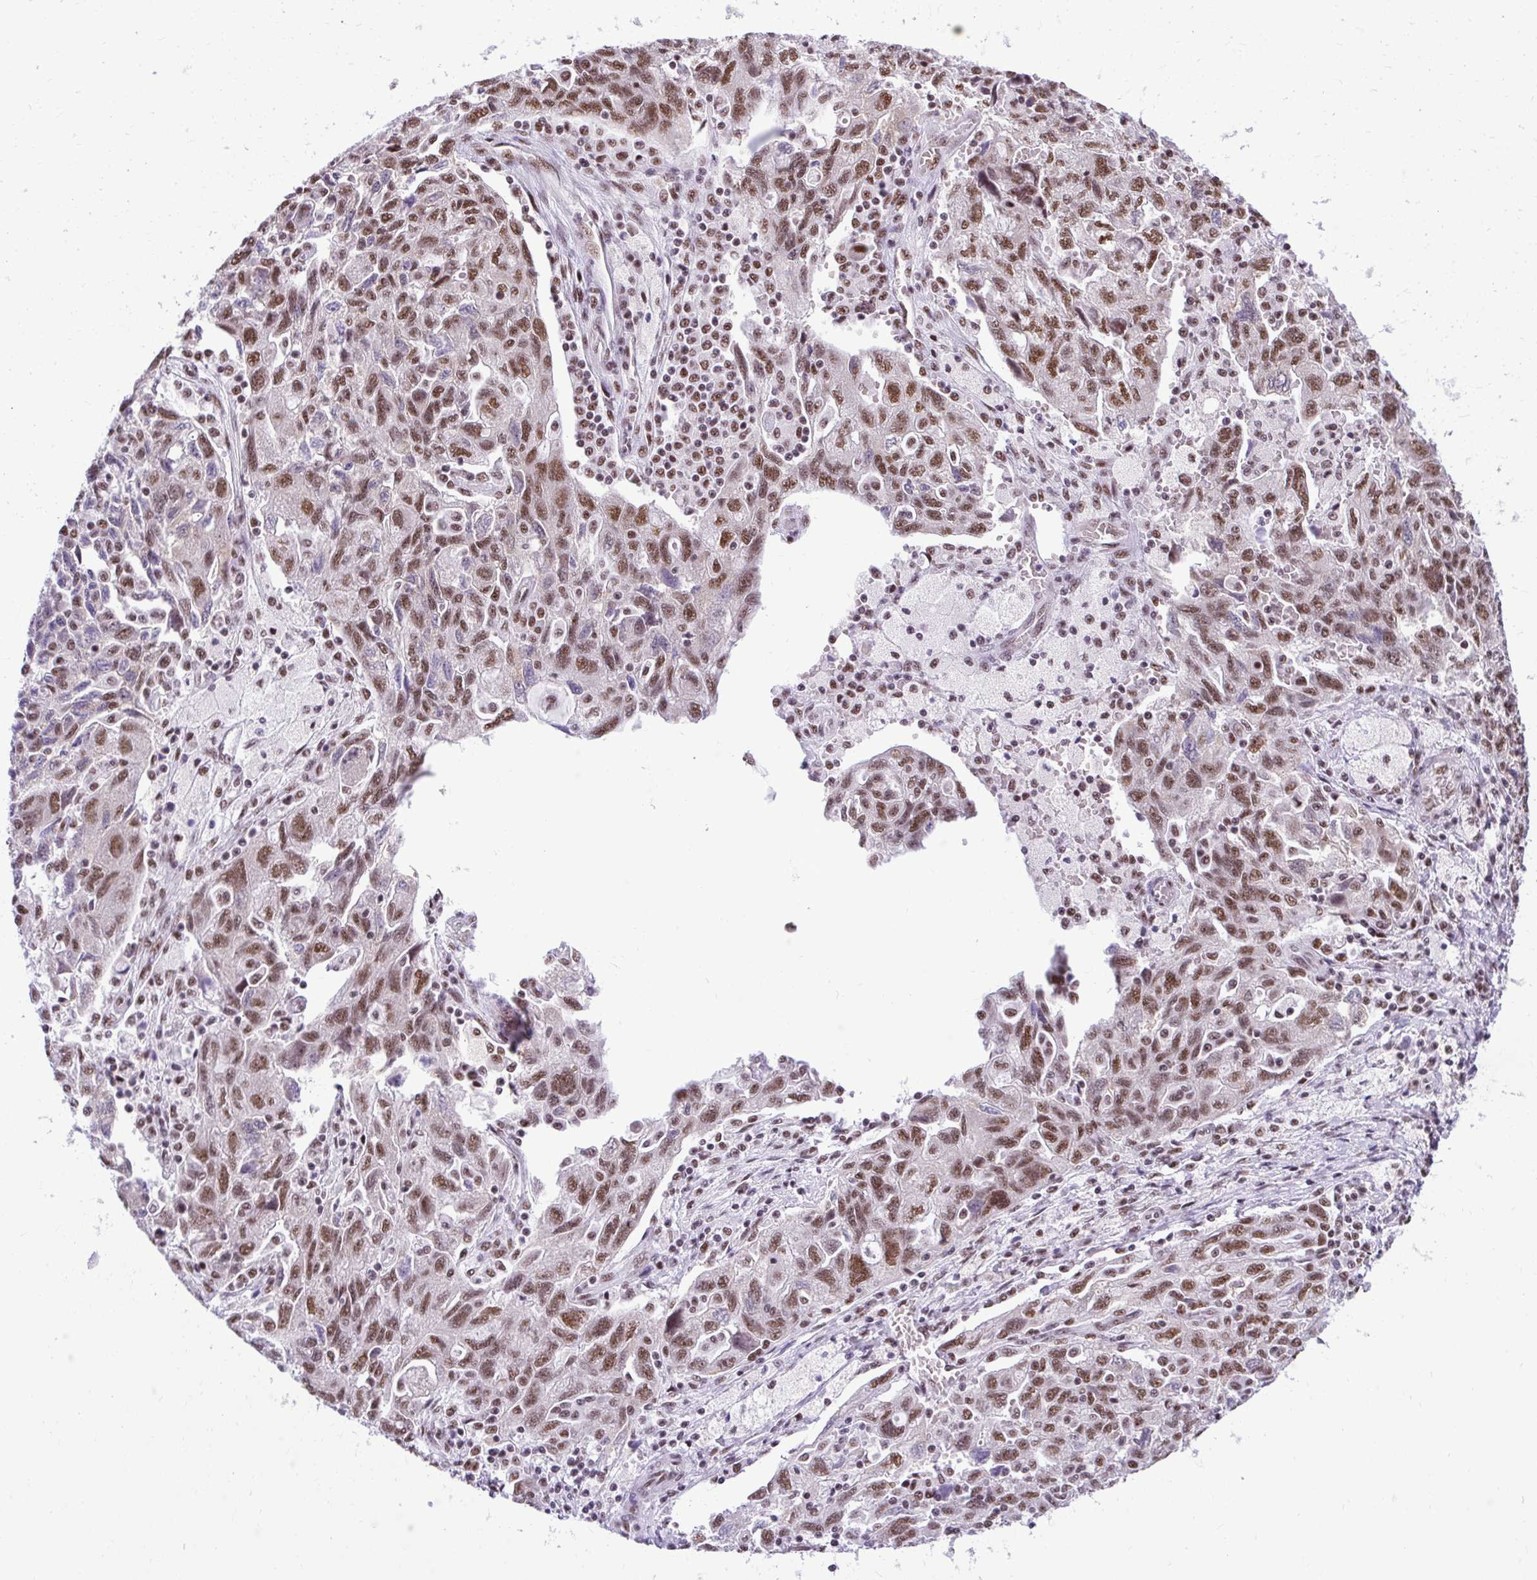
{"staining": {"intensity": "moderate", "quantity": ">75%", "location": "nuclear"}, "tissue": "ovarian cancer", "cell_type": "Tumor cells", "image_type": "cancer", "snomed": [{"axis": "morphology", "description": "Carcinoma, NOS"}, {"axis": "morphology", "description": "Cystadenocarcinoma, serous, NOS"}, {"axis": "topography", "description": "Ovary"}], "caption": "An image of ovarian cancer stained for a protein shows moderate nuclear brown staining in tumor cells.", "gene": "PRPF19", "patient": {"sex": "female", "age": 69}}